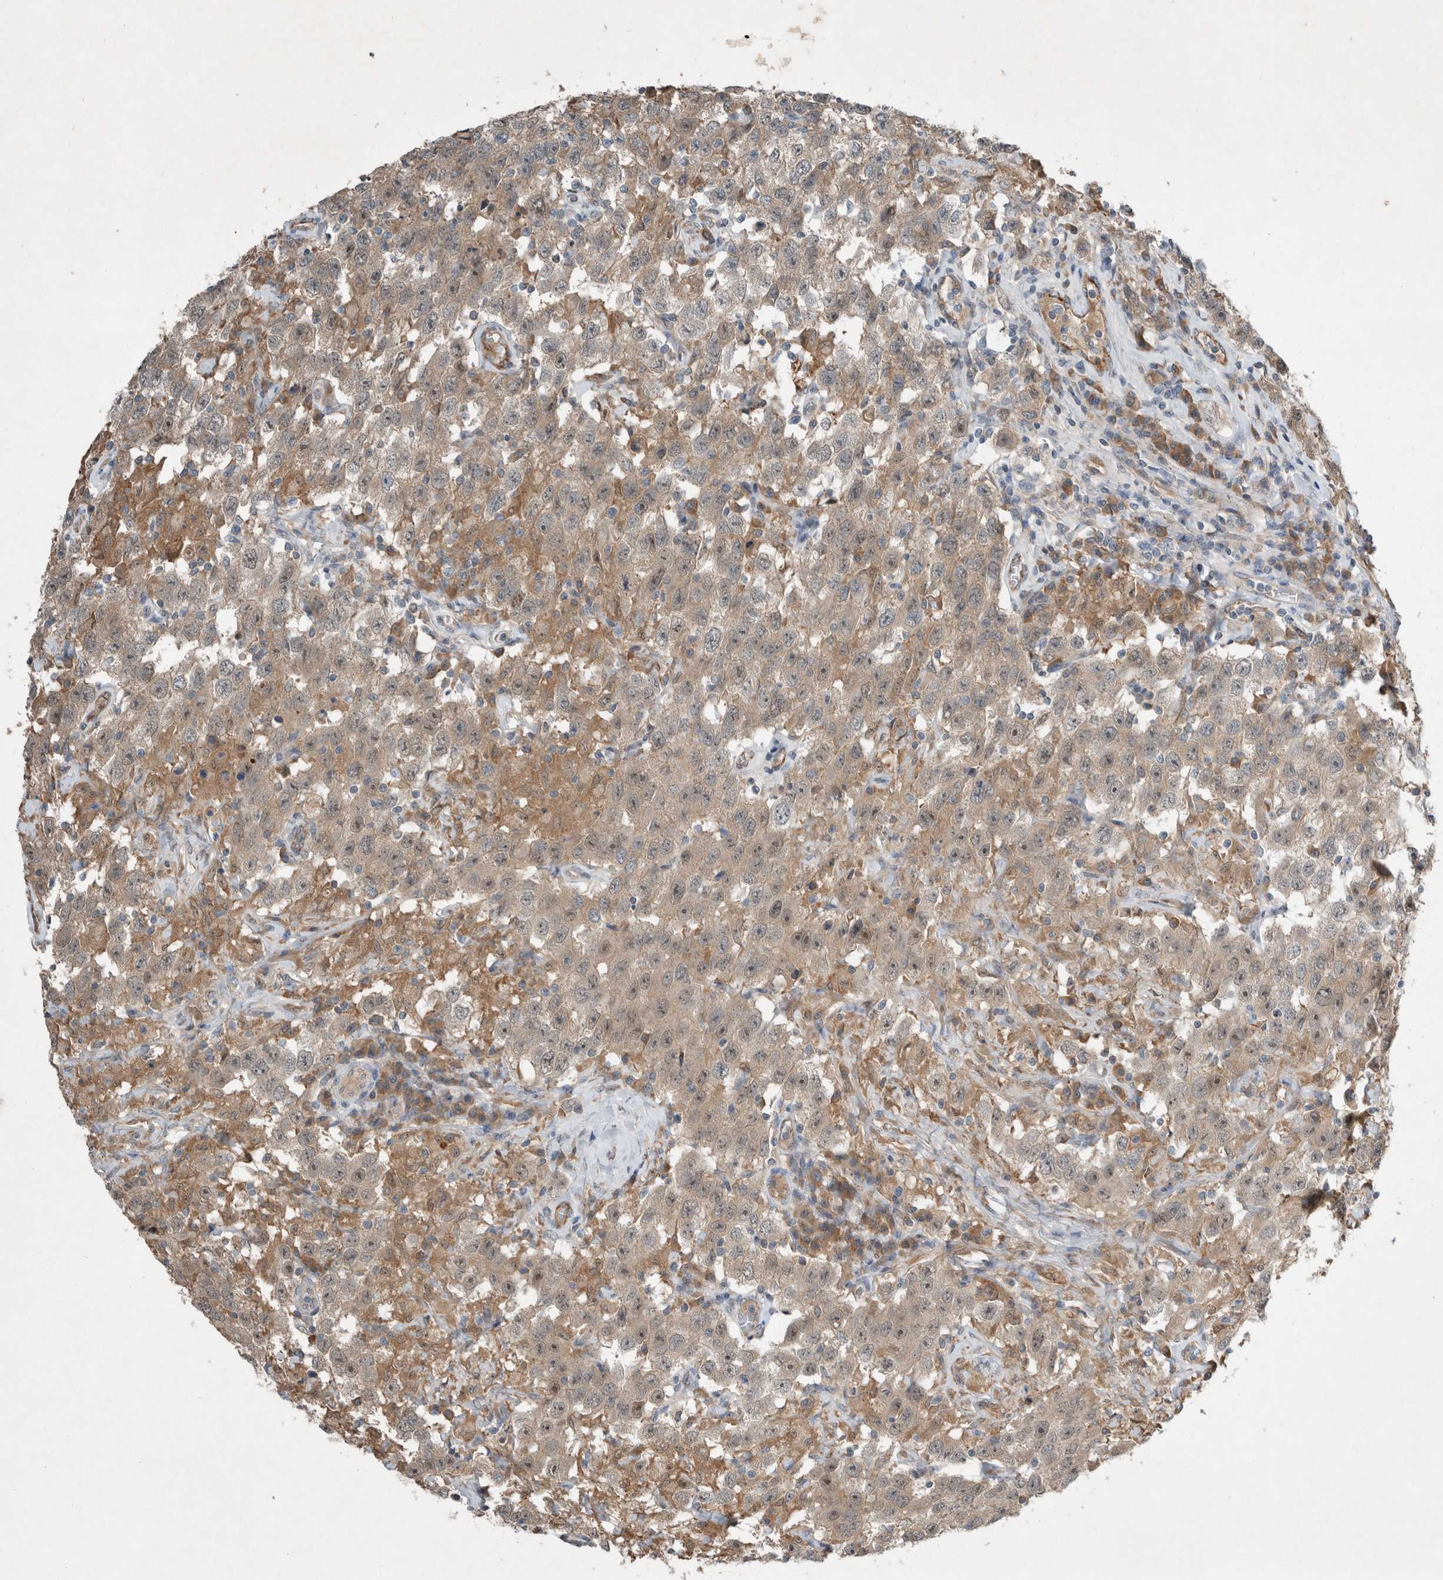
{"staining": {"intensity": "weak", "quantity": ">75%", "location": "cytoplasmic/membranous"}, "tissue": "testis cancer", "cell_type": "Tumor cells", "image_type": "cancer", "snomed": [{"axis": "morphology", "description": "Seminoma, NOS"}, {"axis": "topography", "description": "Testis"}], "caption": "Protein staining by immunohistochemistry reveals weak cytoplasmic/membranous positivity in about >75% of tumor cells in seminoma (testis).", "gene": "RALGDS", "patient": {"sex": "male", "age": 41}}